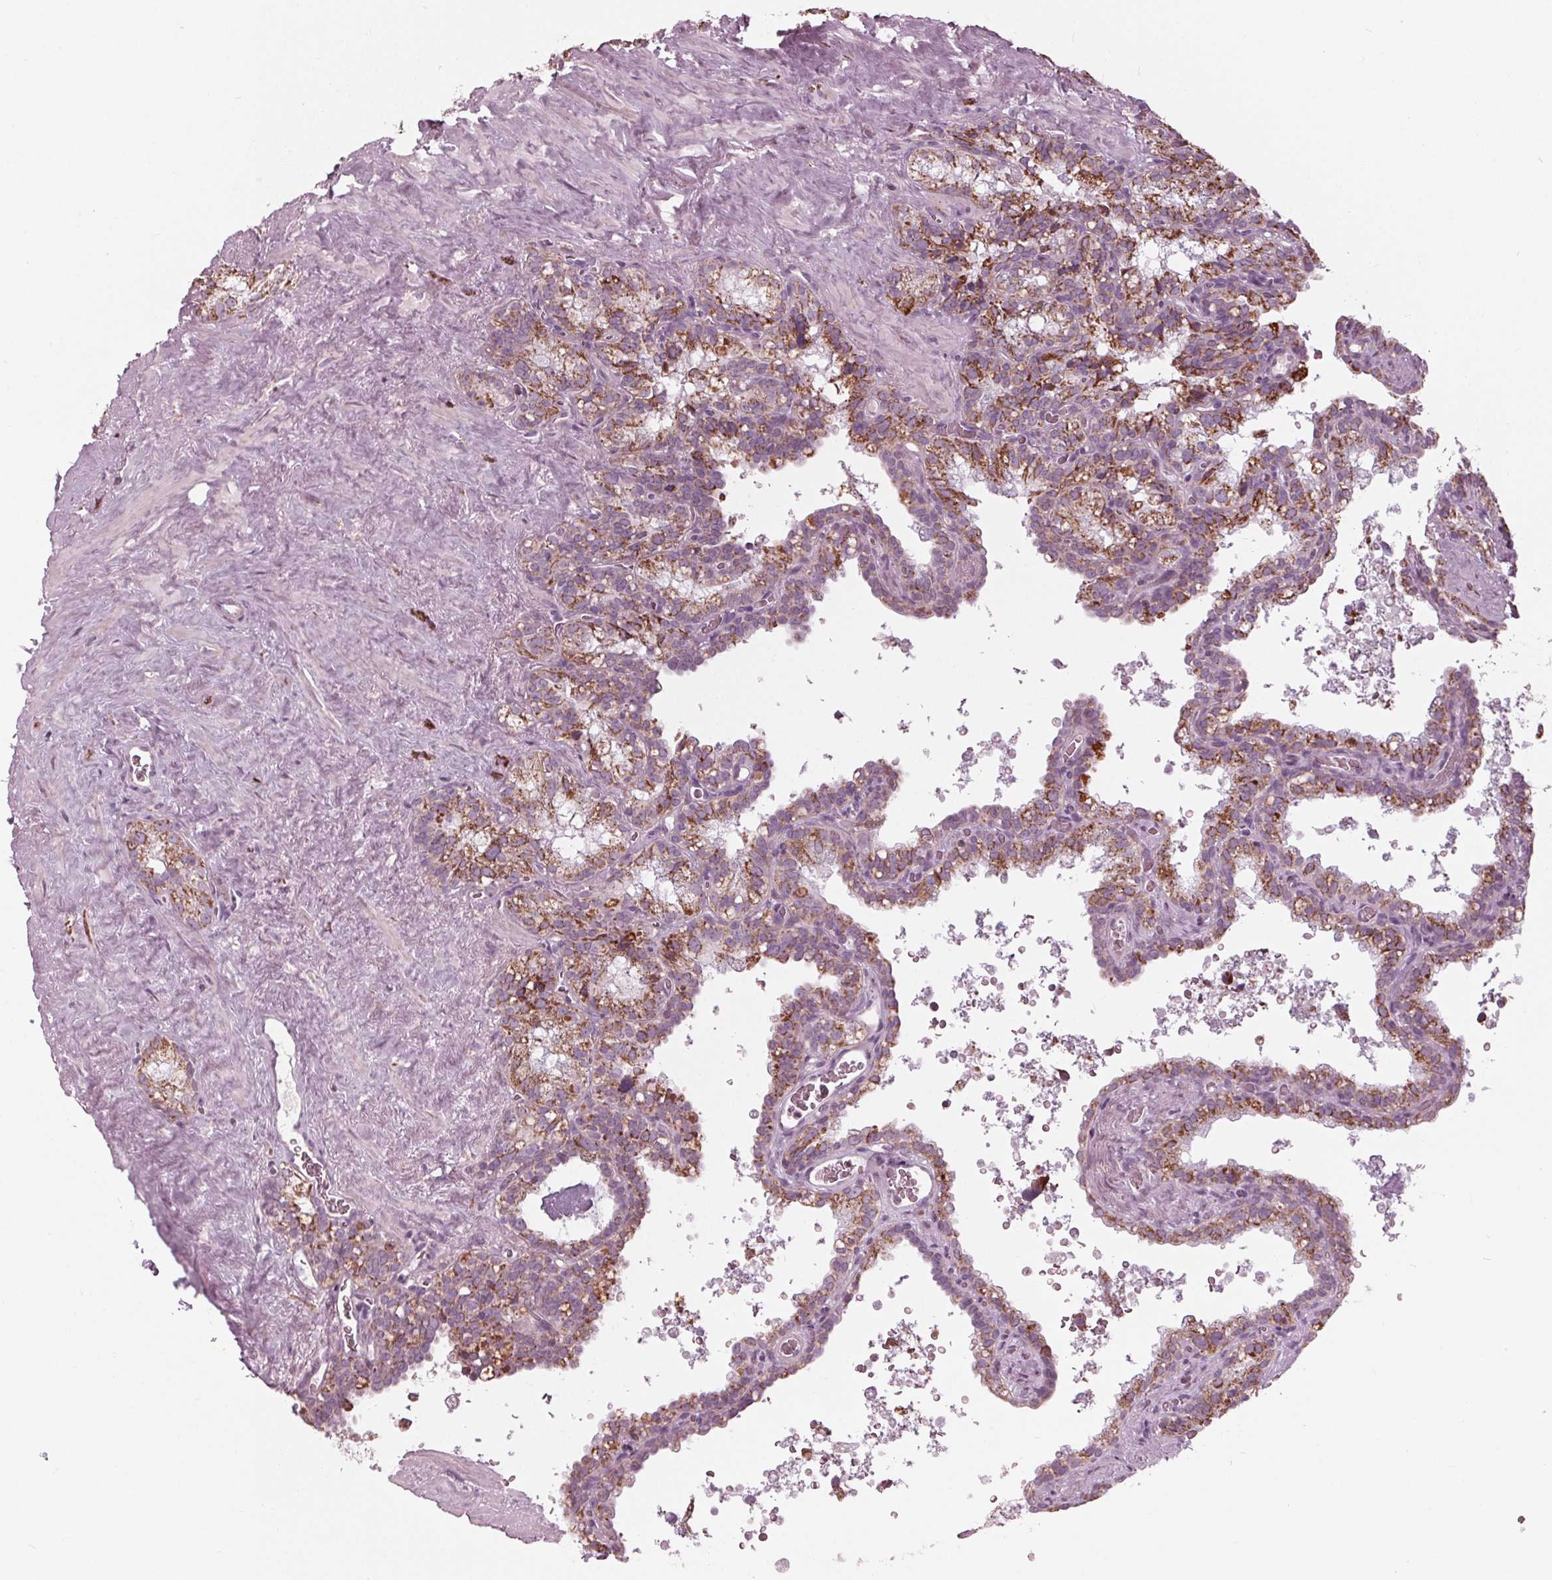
{"staining": {"intensity": "moderate", "quantity": "25%-75%", "location": "cytoplasmic/membranous"}, "tissue": "seminal vesicle", "cell_type": "Glandular cells", "image_type": "normal", "snomed": [{"axis": "morphology", "description": "Normal tissue, NOS"}, {"axis": "topography", "description": "Prostate"}, {"axis": "topography", "description": "Seminal veicle"}], "caption": "Immunohistochemistry (IHC) histopathology image of benign seminal vesicle: seminal vesicle stained using immunohistochemistry (IHC) exhibits medium levels of moderate protein expression localized specifically in the cytoplasmic/membranous of glandular cells, appearing as a cytoplasmic/membranous brown color.", "gene": "CLN6", "patient": {"sex": "male", "age": 71}}